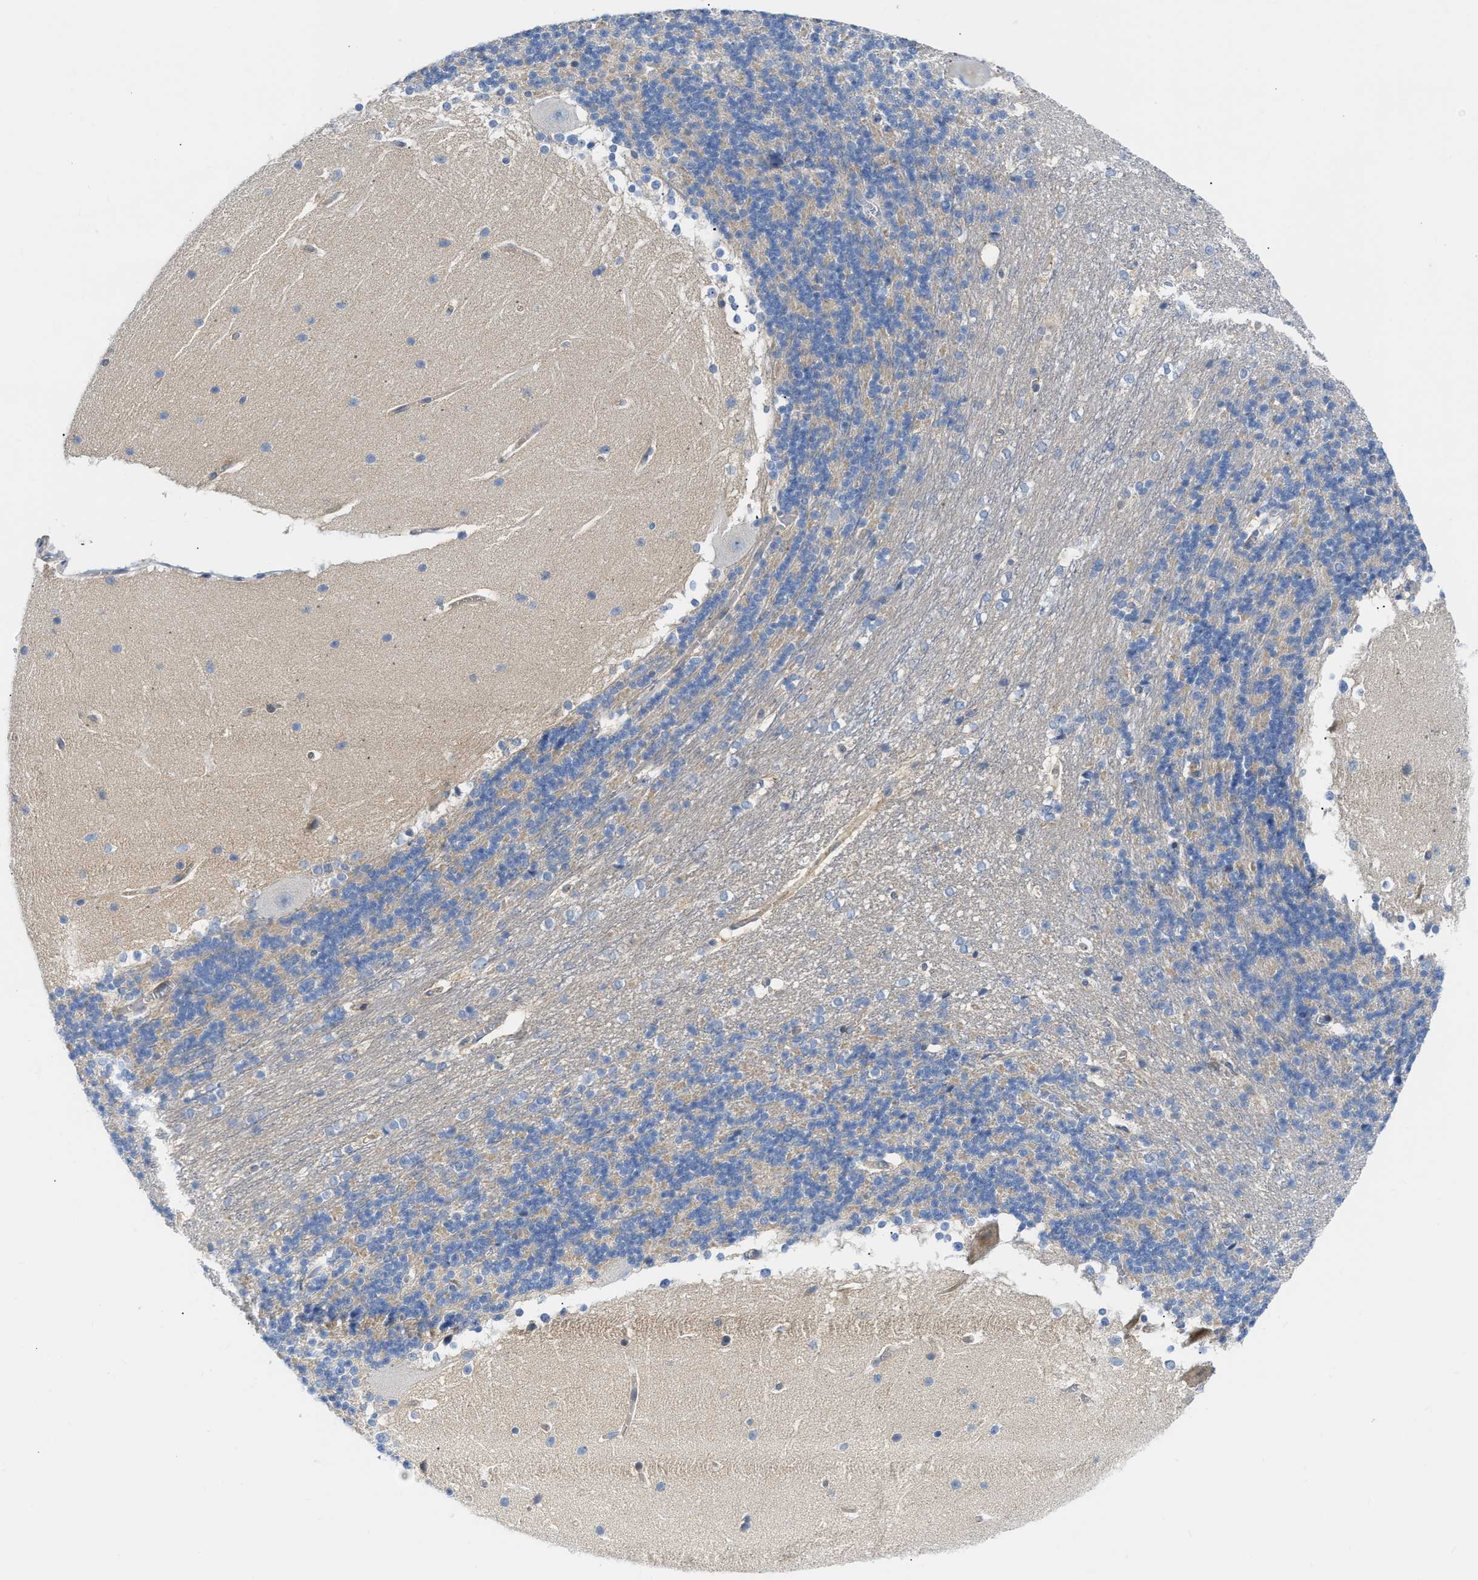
{"staining": {"intensity": "weak", "quantity": "<25%", "location": "cytoplasmic/membranous"}, "tissue": "cerebellum", "cell_type": "Cells in granular layer", "image_type": "normal", "snomed": [{"axis": "morphology", "description": "Normal tissue, NOS"}, {"axis": "topography", "description": "Cerebellum"}], "caption": "IHC photomicrograph of normal cerebellum stained for a protein (brown), which displays no expression in cells in granular layer. Nuclei are stained in blue.", "gene": "FHL1", "patient": {"sex": "female", "age": 19}}